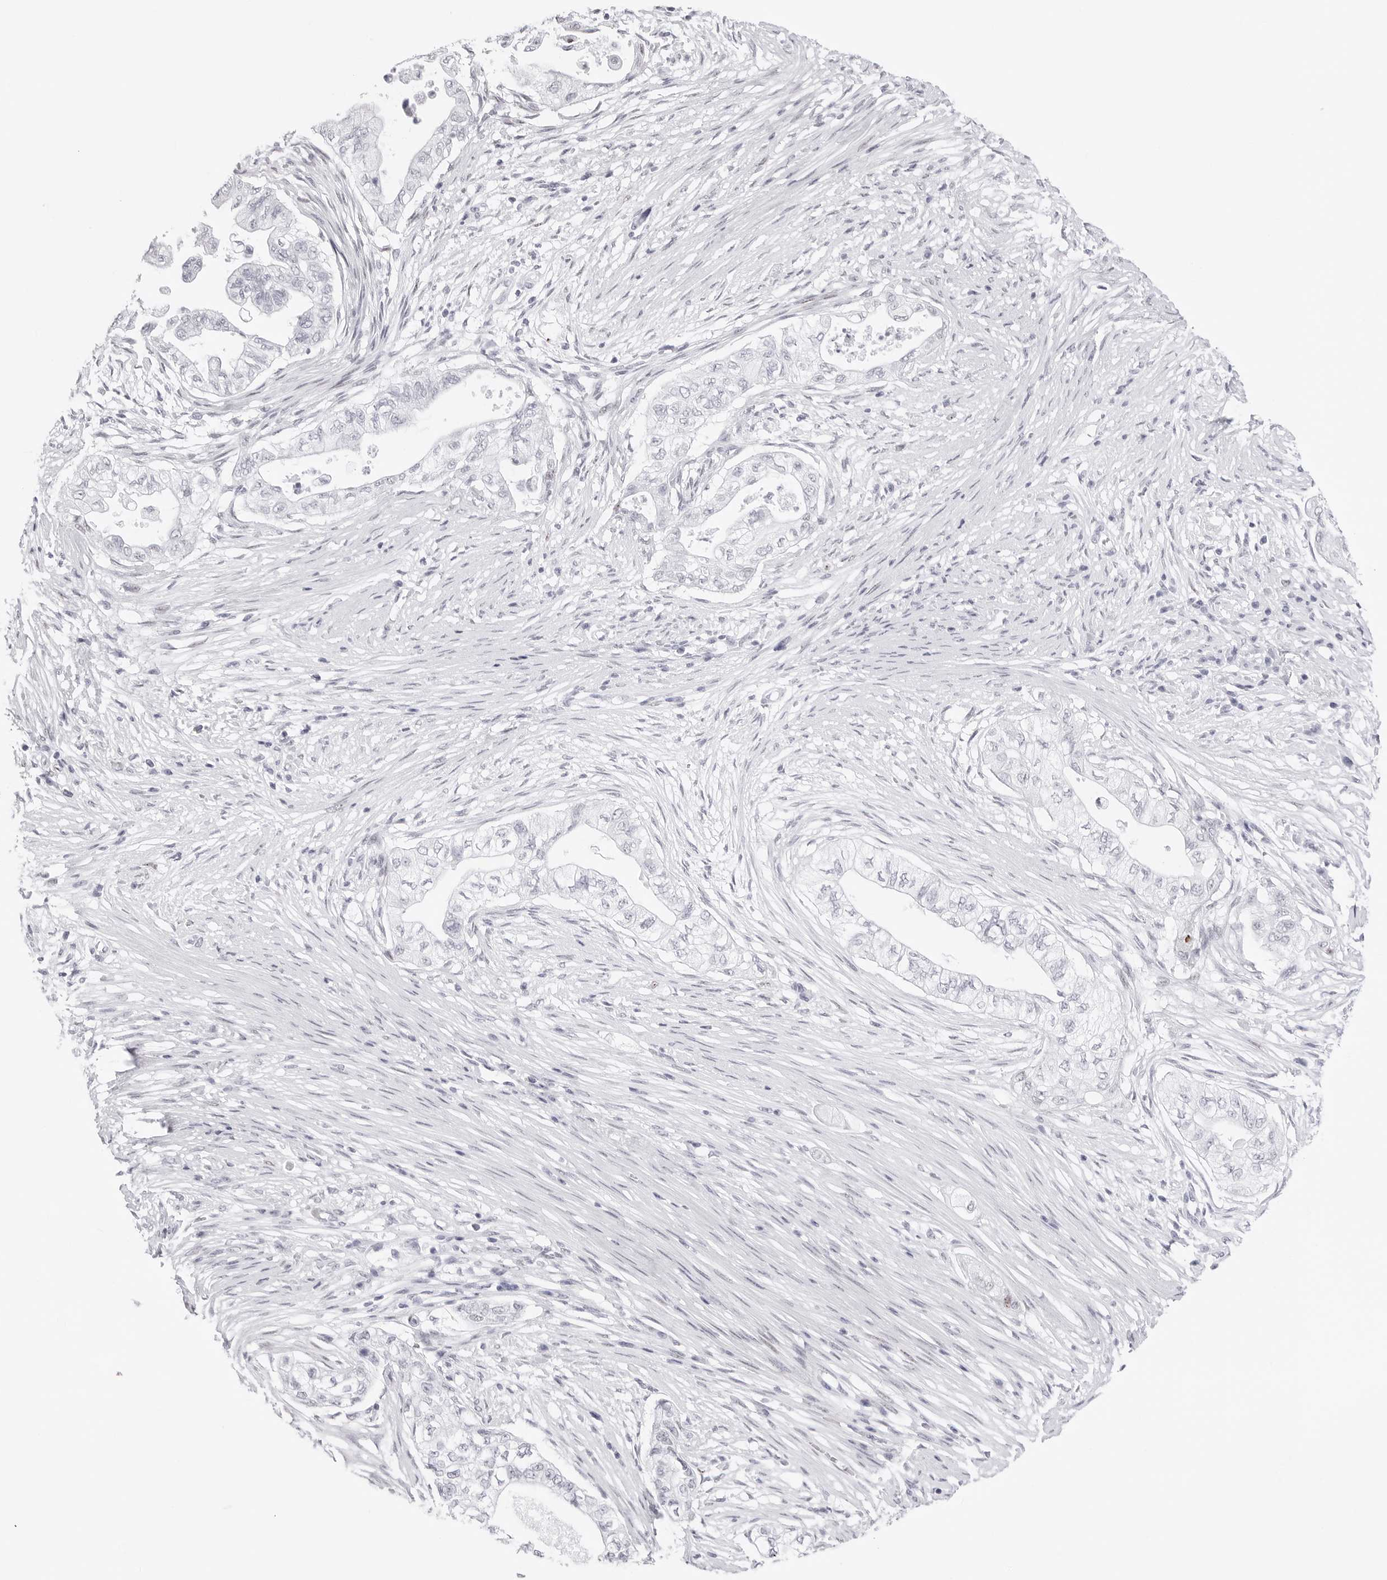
{"staining": {"intensity": "negative", "quantity": "none", "location": "none"}, "tissue": "pancreatic cancer", "cell_type": "Tumor cells", "image_type": "cancer", "snomed": [{"axis": "morphology", "description": "Adenocarcinoma, NOS"}, {"axis": "topography", "description": "Pancreas"}], "caption": "This is an IHC image of pancreatic adenocarcinoma. There is no positivity in tumor cells.", "gene": "TSSK1B", "patient": {"sex": "male", "age": 72}}